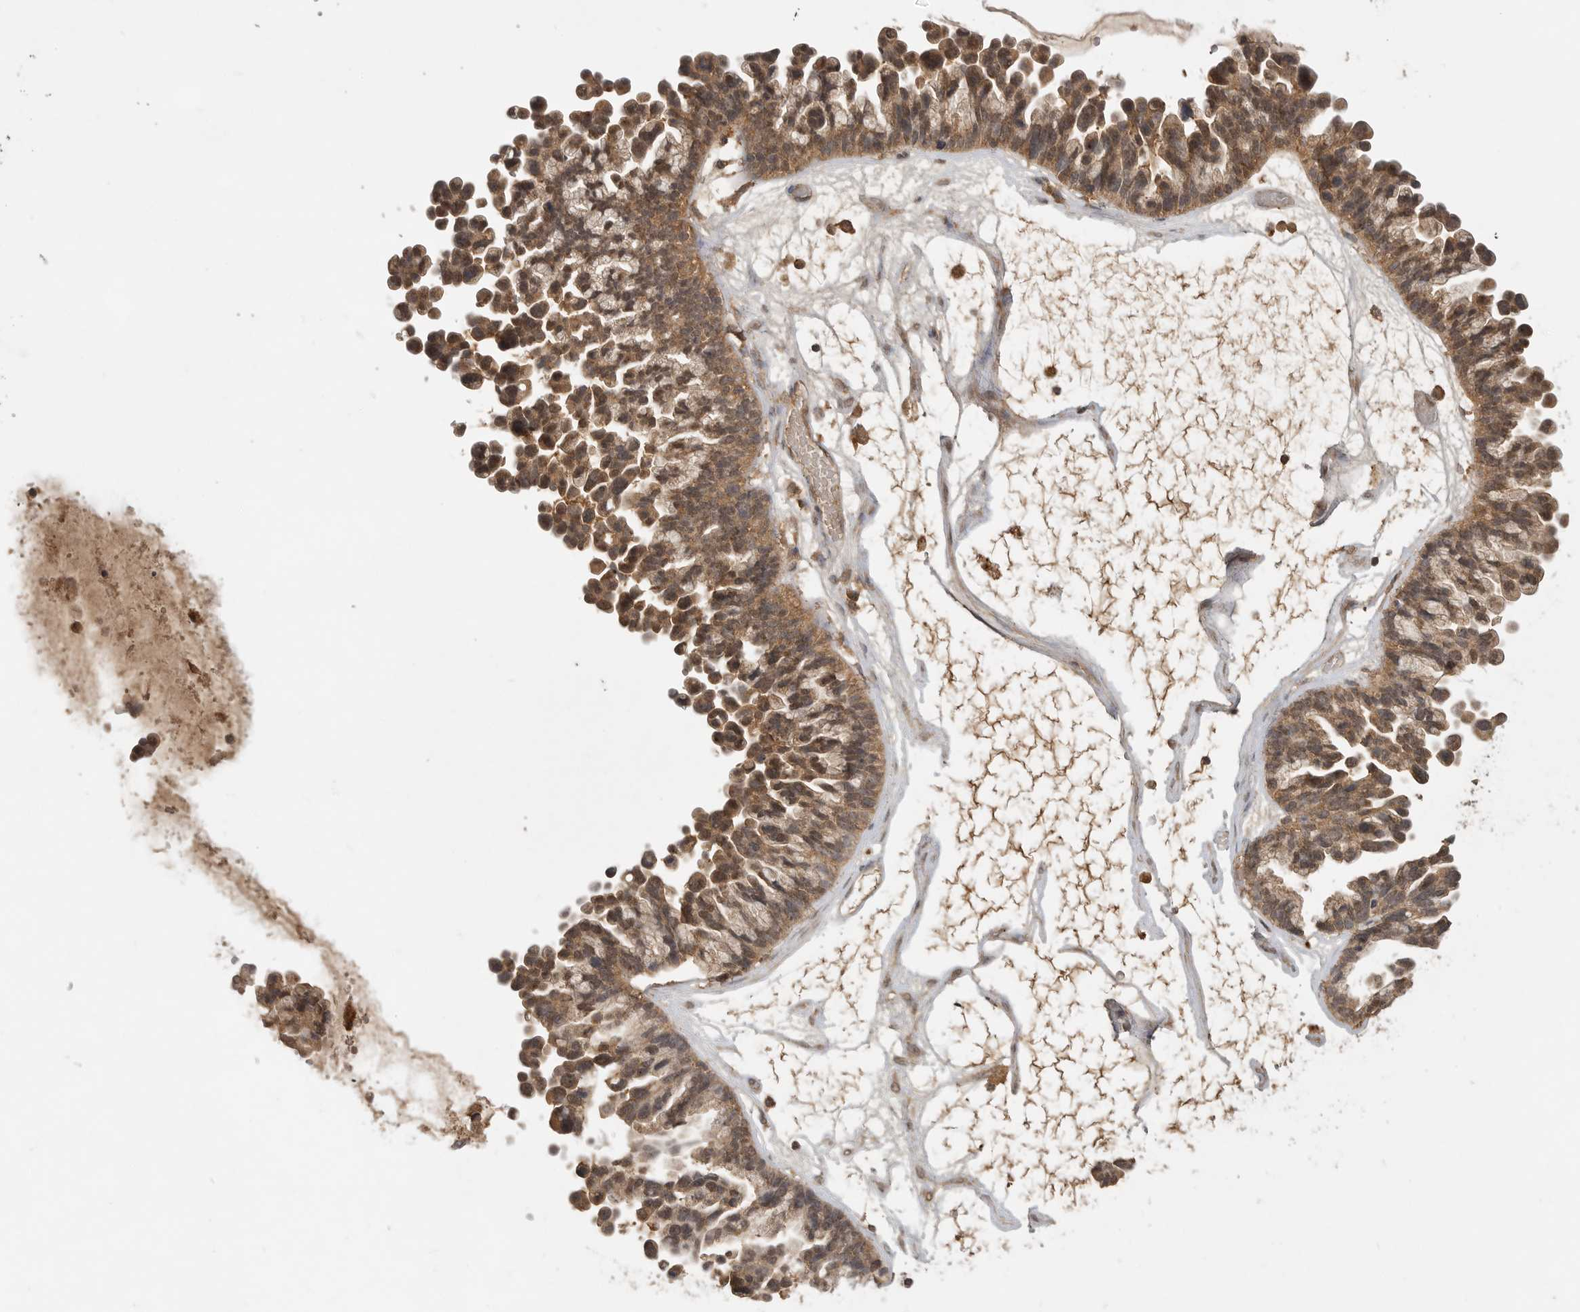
{"staining": {"intensity": "moderate", "quantity": ">75%", "location": "cytoplasmic/membranous"}, "tissue": "ovarian cancer", "cell_type": "Tumor cells", "image_type": "cancer", "snomed": [{"axis": "morphology", "description": "Cystadenocarcinoma, serous, NOS"}, {"axis": "topography", "description": "Ovary"}], "caption": "The micrograph demonstrates immunohistochemical staining of ovarian cancer (serous cystadenocarcinoma). There is moderate cytoplasmic/membranous staining is seen in about >75% of tumor cells.", "gene": "ICOSLG", "patient": {"sex": "female", "age": 56}}